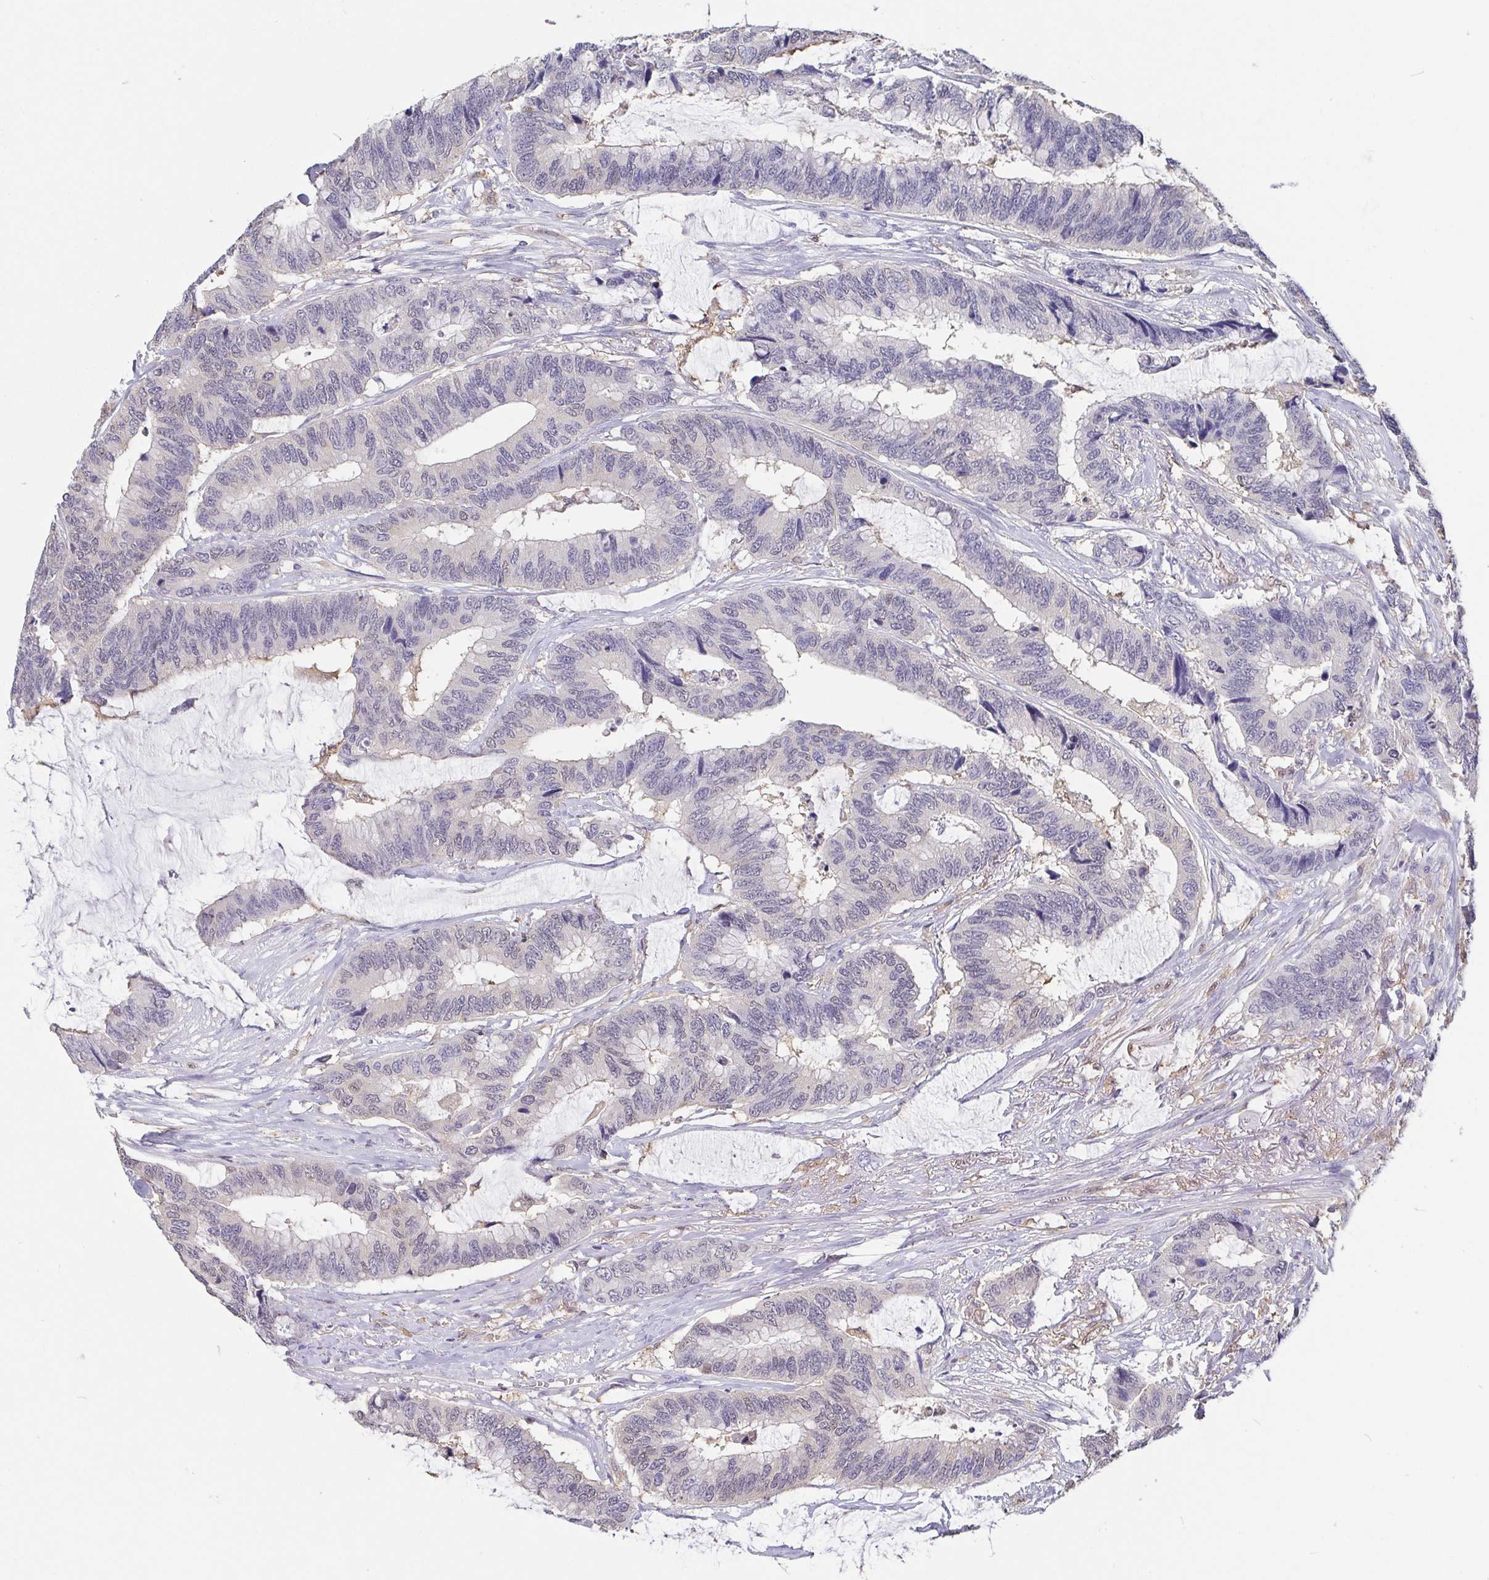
{"staining": {"intensity": "negative", "quantity": "none", "location": "none"}, "tissue": "colorectal cancer", "cell_type": "Tumor cells", "image_type": "cancer", "snomed": [{"axis": "morphology", "description": "Adenocarcinoma, NOS"}, {"axis": "topography", "description": "Rectum"}], "caption": "Histopathology image shows no protein staining in tumor cells of colorectal adenocarcinoma tissue.", "gene": "IDH1", "patient": {"sex": "female", "age": 59}}